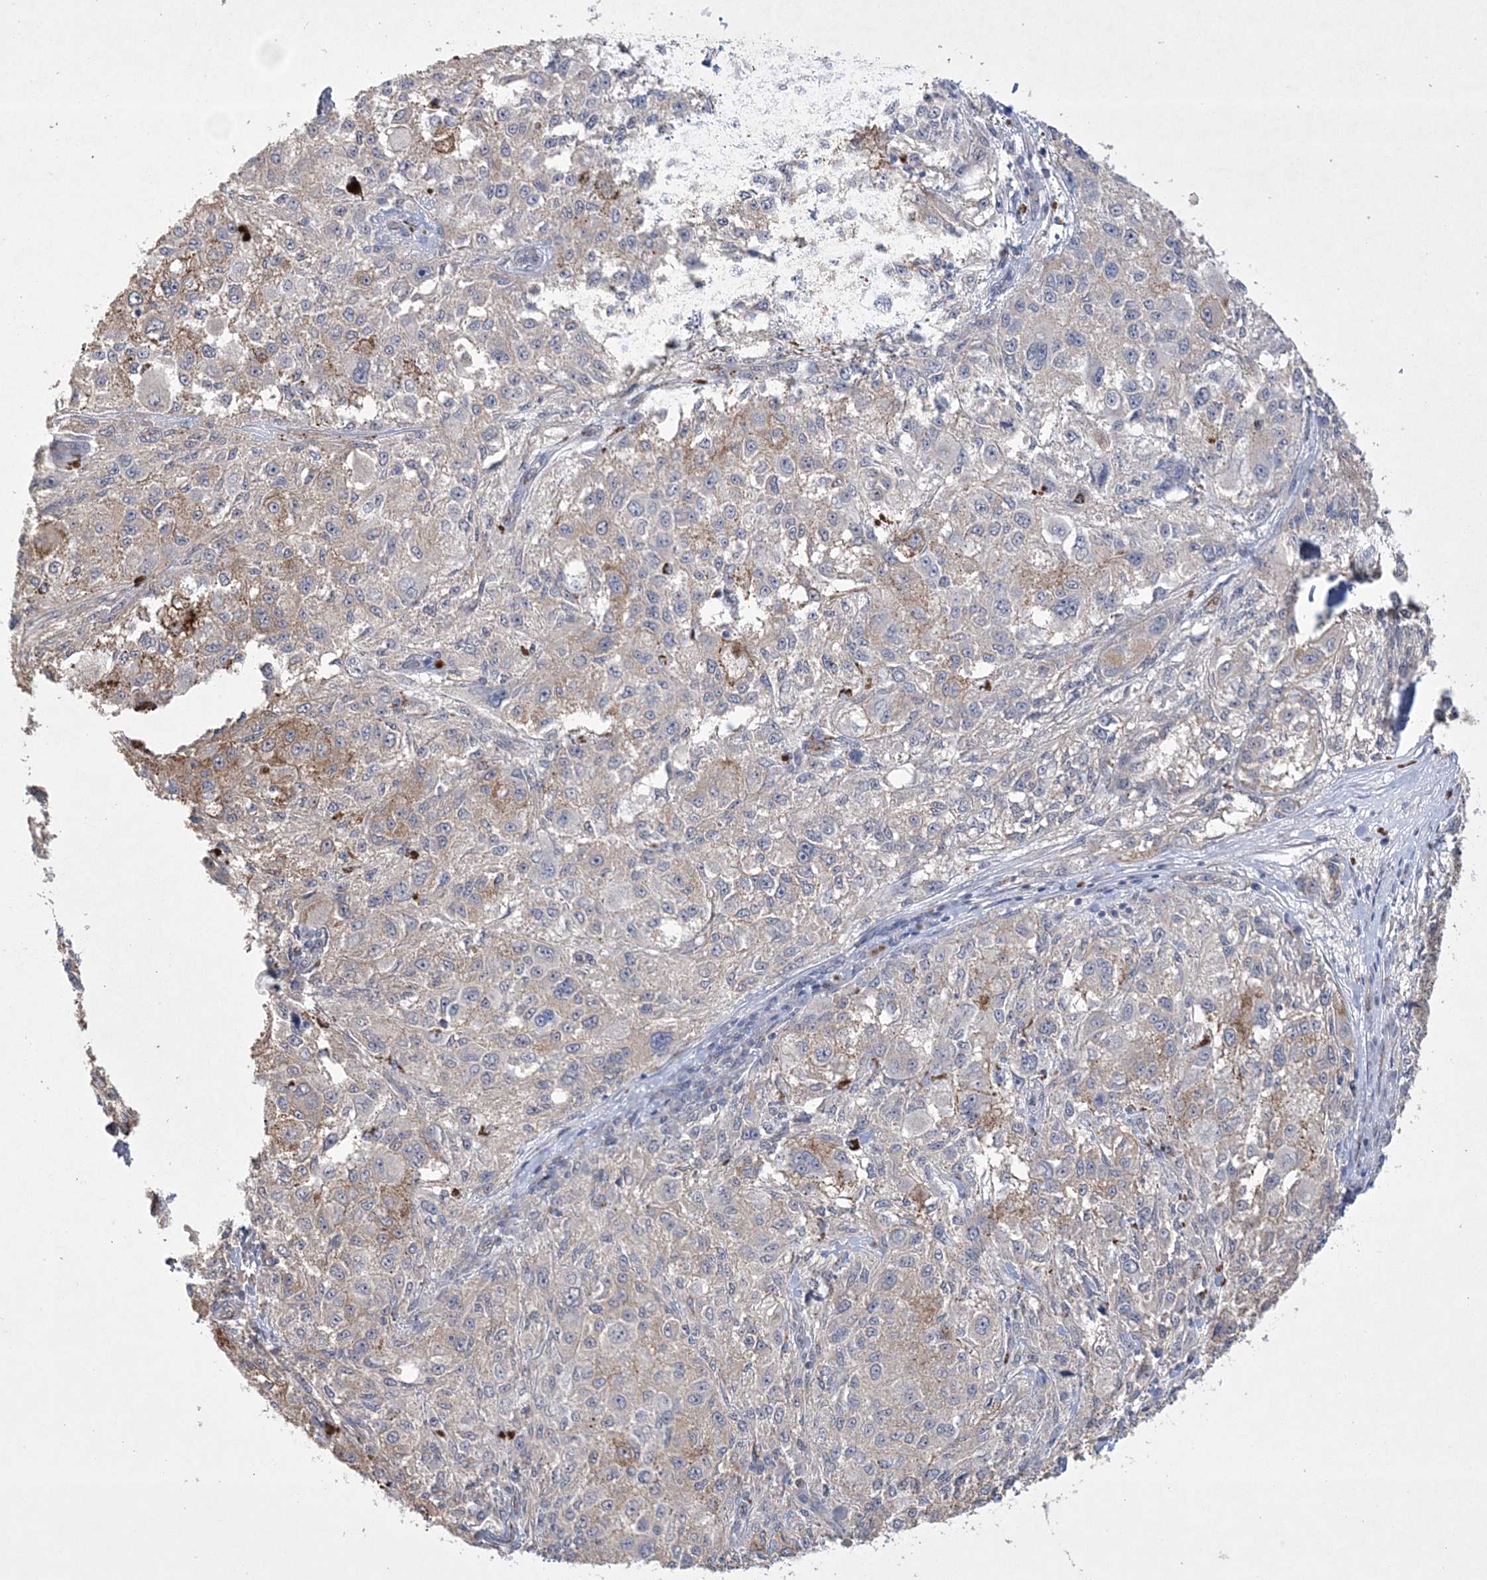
{"staining": {"intensity": "weak", "quantity": "<25%", "location": "cytoplasmic/membranous"}, "tissue": "melanoma", "cell_type": "Tumor cells", "image_type": "cancer", "snomed": [{"axis": "morphology", "description": "Necrosis, NOS"}, {"axis": "morphology", "description": "Malignant melanoma, NOS"}, {"axis": "topography", "description": "Skin"}], "caption": "IHC histopathology image of neoplastic tissue: malignant melanoma stained with DAB (3,3'-diaminobenzidine) displays no significant protein expression in tumor cells. The staining was performed using DAB to visualize the protein expression in brown, while the nuclei were stained in blue with hematoxylin (Magnification: 20x).", "gene": "DPCD", "patient": {"sex": "female", "age": 87}}